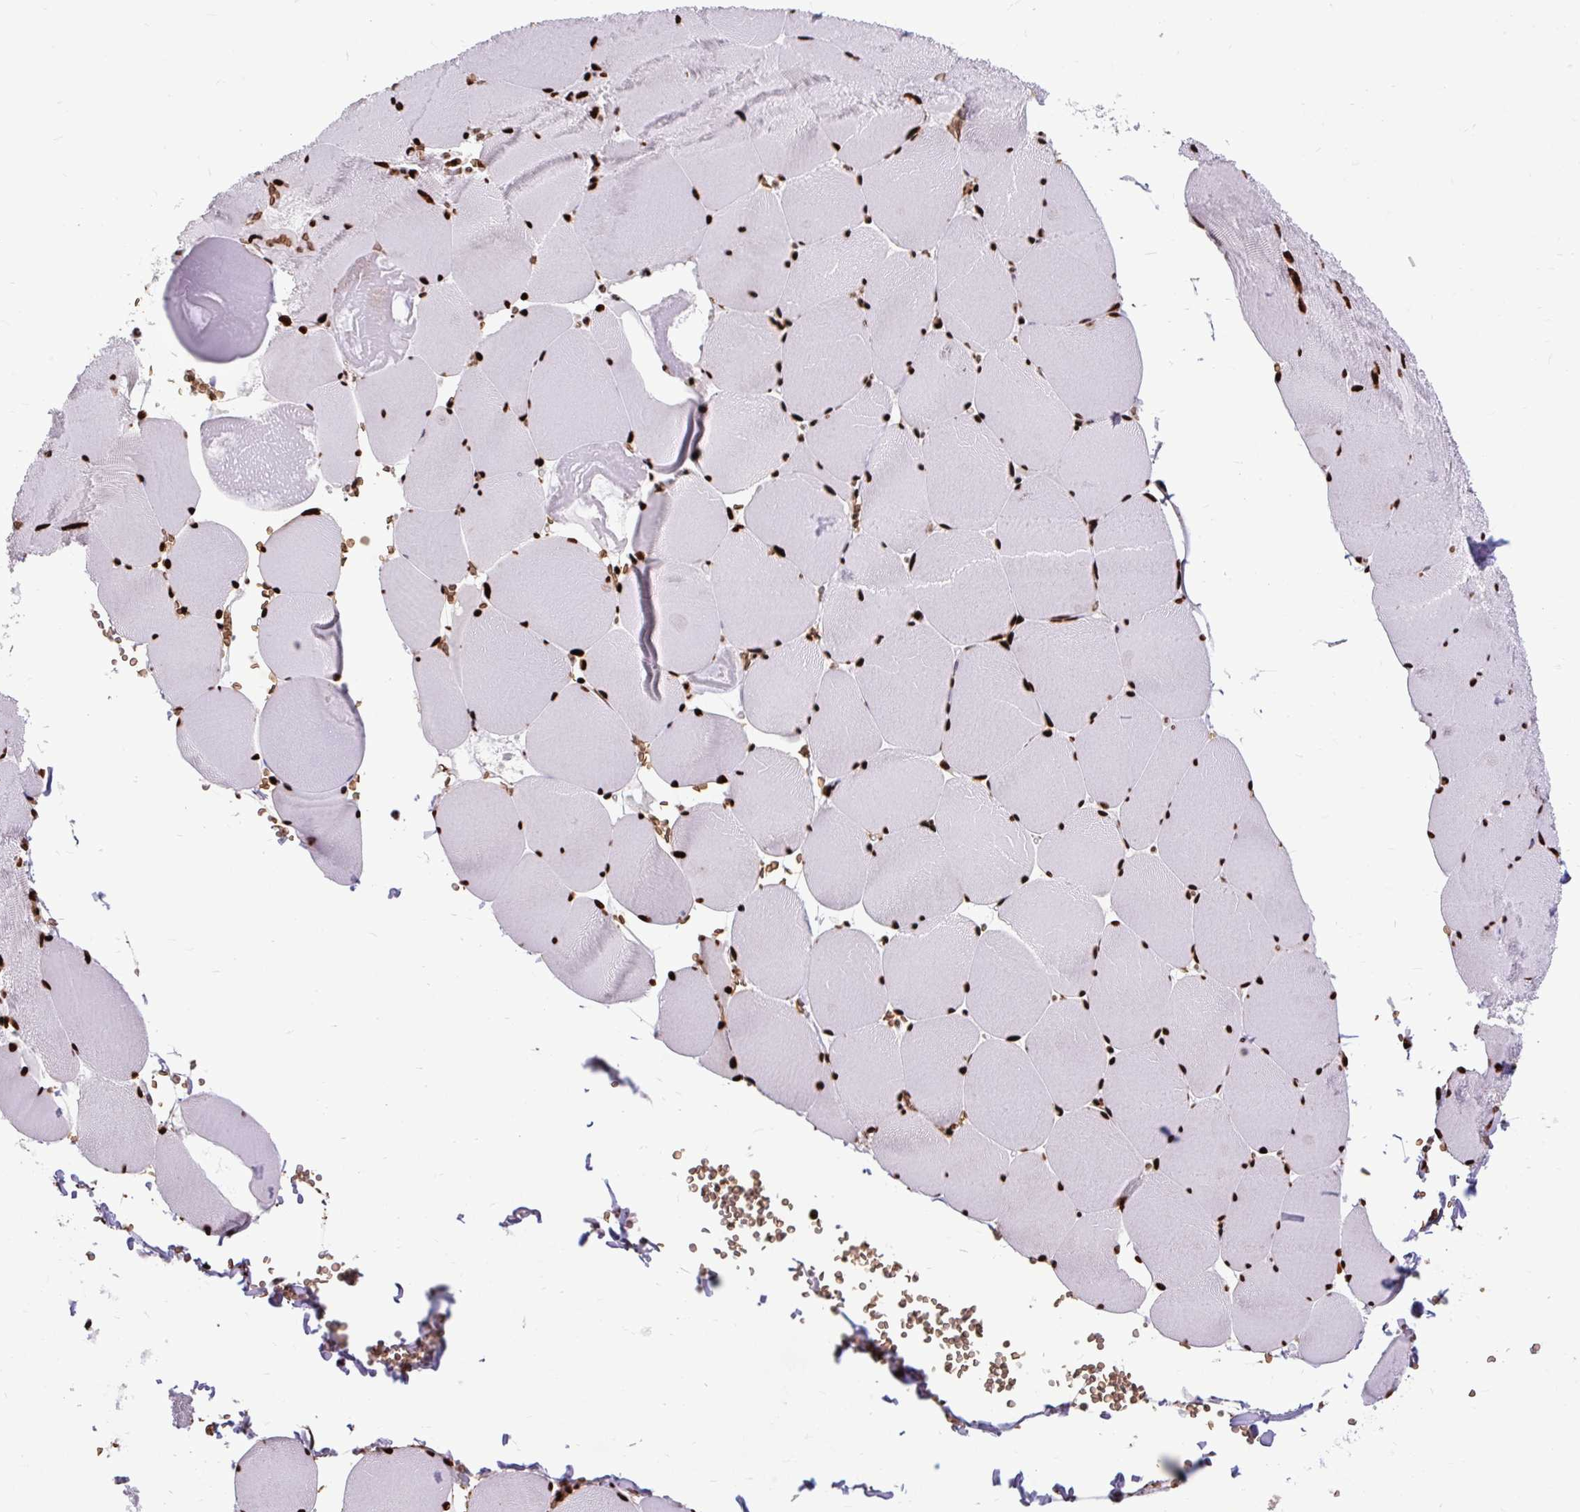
{"staining": {"intensity": "strong", "quantity": "25%-75%", "location": "nuclear"}, "tissue": "skeletal muscle", "cell_type": "Myocytes", "image_type": "normal", "snomed": [{"axis": "morphology", "description": "Normal tissue, NOS"}, {"axis": "topography", "description": "Skeletal muscle"}, {"axis": "topography", "description": "Head-Neck"}], "caption": "Immunohistochemical staining of benign skeletal muscle demonstrates high levels of strong nuclear positivity in approximately 25%-75% of myocytes. (DAB (3,3'-diaminobenzidine) IHC, brown staining for protein, blue staining for nuclei).", "gene": "FUS", "patient": {"sex": "male", "age": 66}}